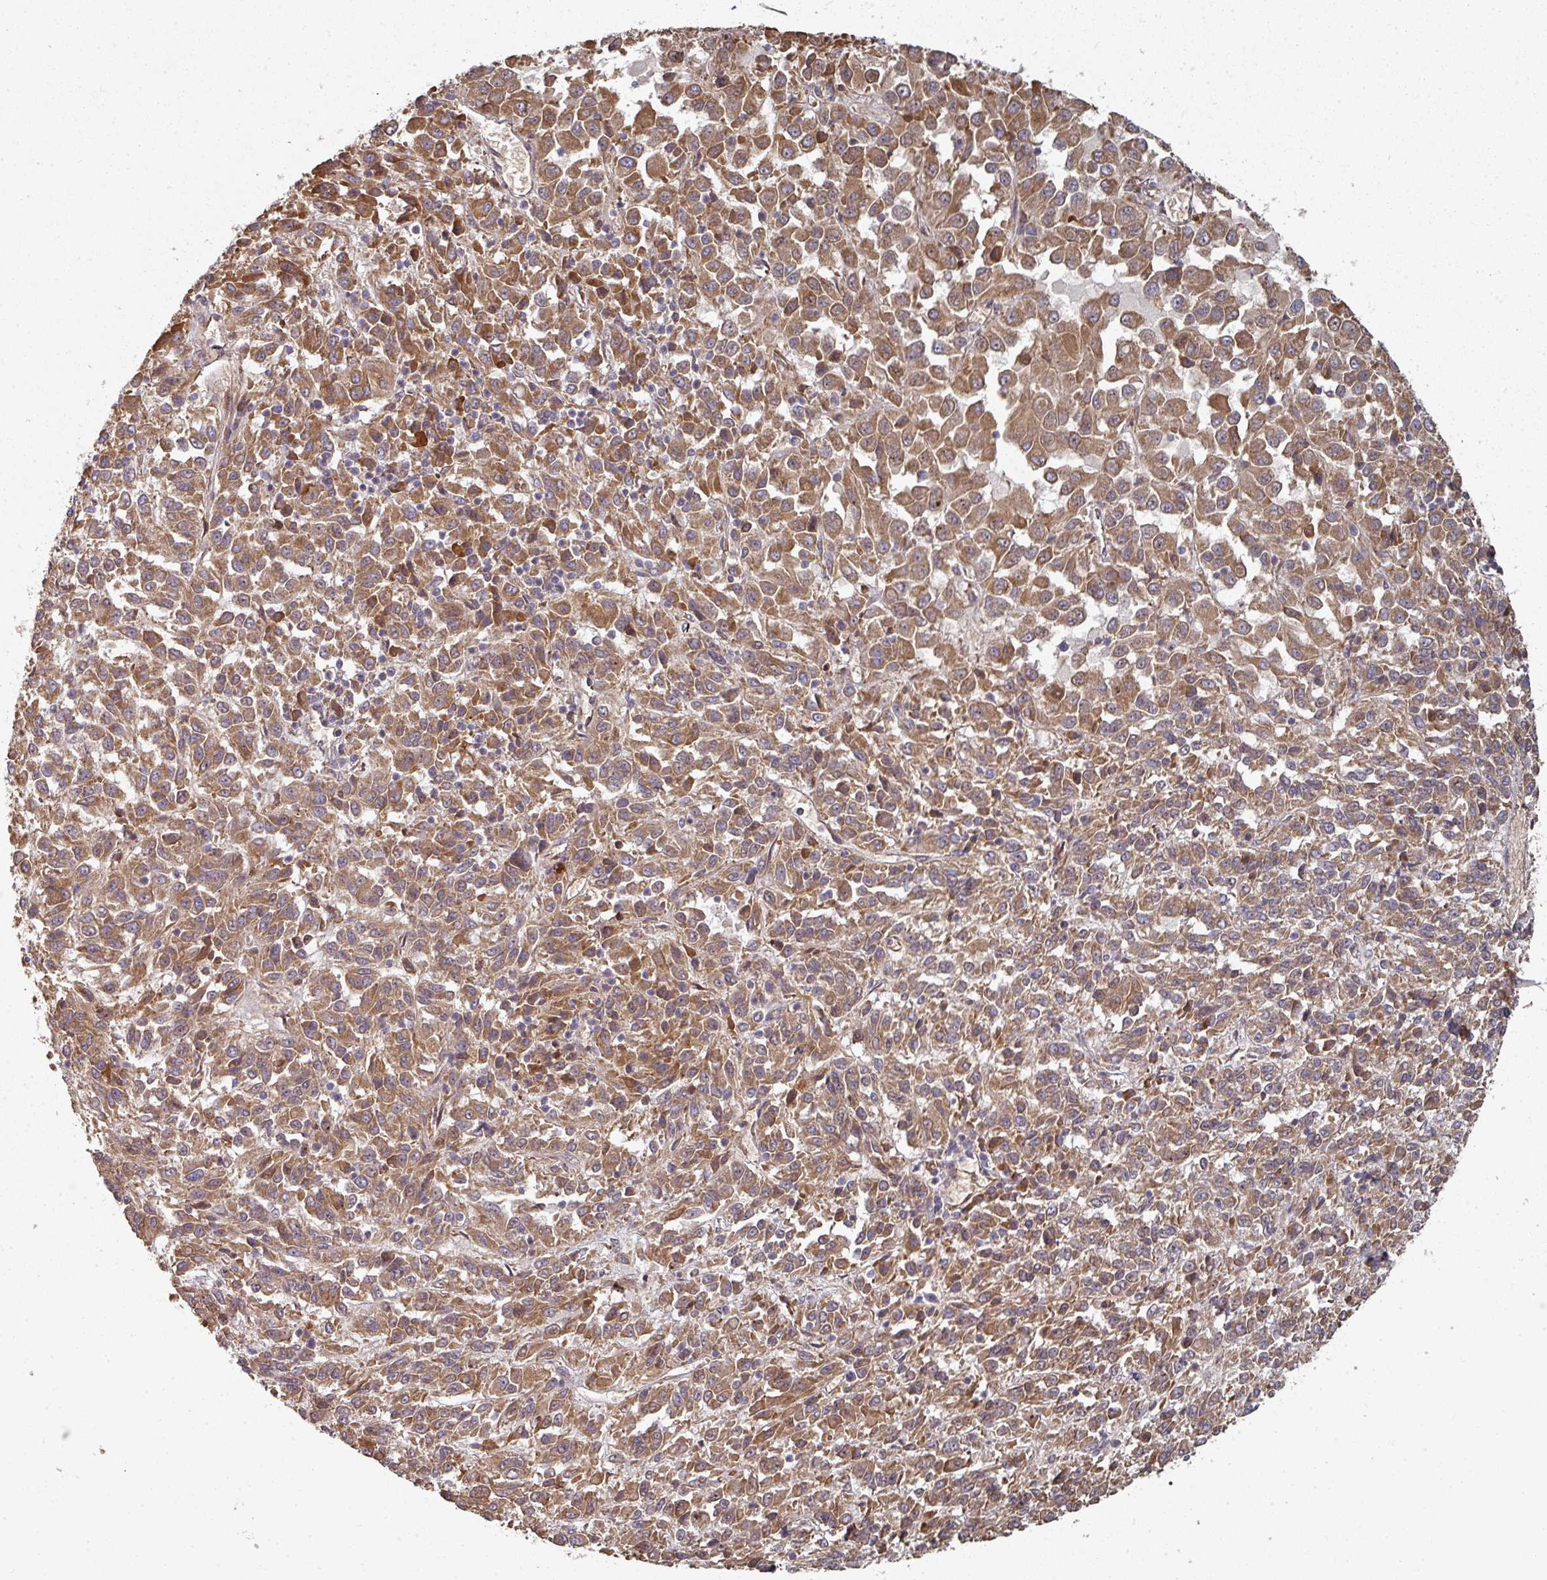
{"staining": {"intensity": "moderate", "quantity": ">75%", "location": "cytoplasmic/membranous"}, "tissue": "melanoma", "cell_type": "Tumor cells", "image_type": "cancer", "snomed": [{"axis": "morphology", "description": "Malignant melanoma, Metastatic site"}, {"axis": "topography", "description": "Lung"}], "caption": "IHC (DAB) staining of melanoma demonstrates moderate cytoplasmic/membranous protein staining in about >75% of tumor cells.", "gene": "EDEM2", "patient": {"sex": "male", "age": 64}}